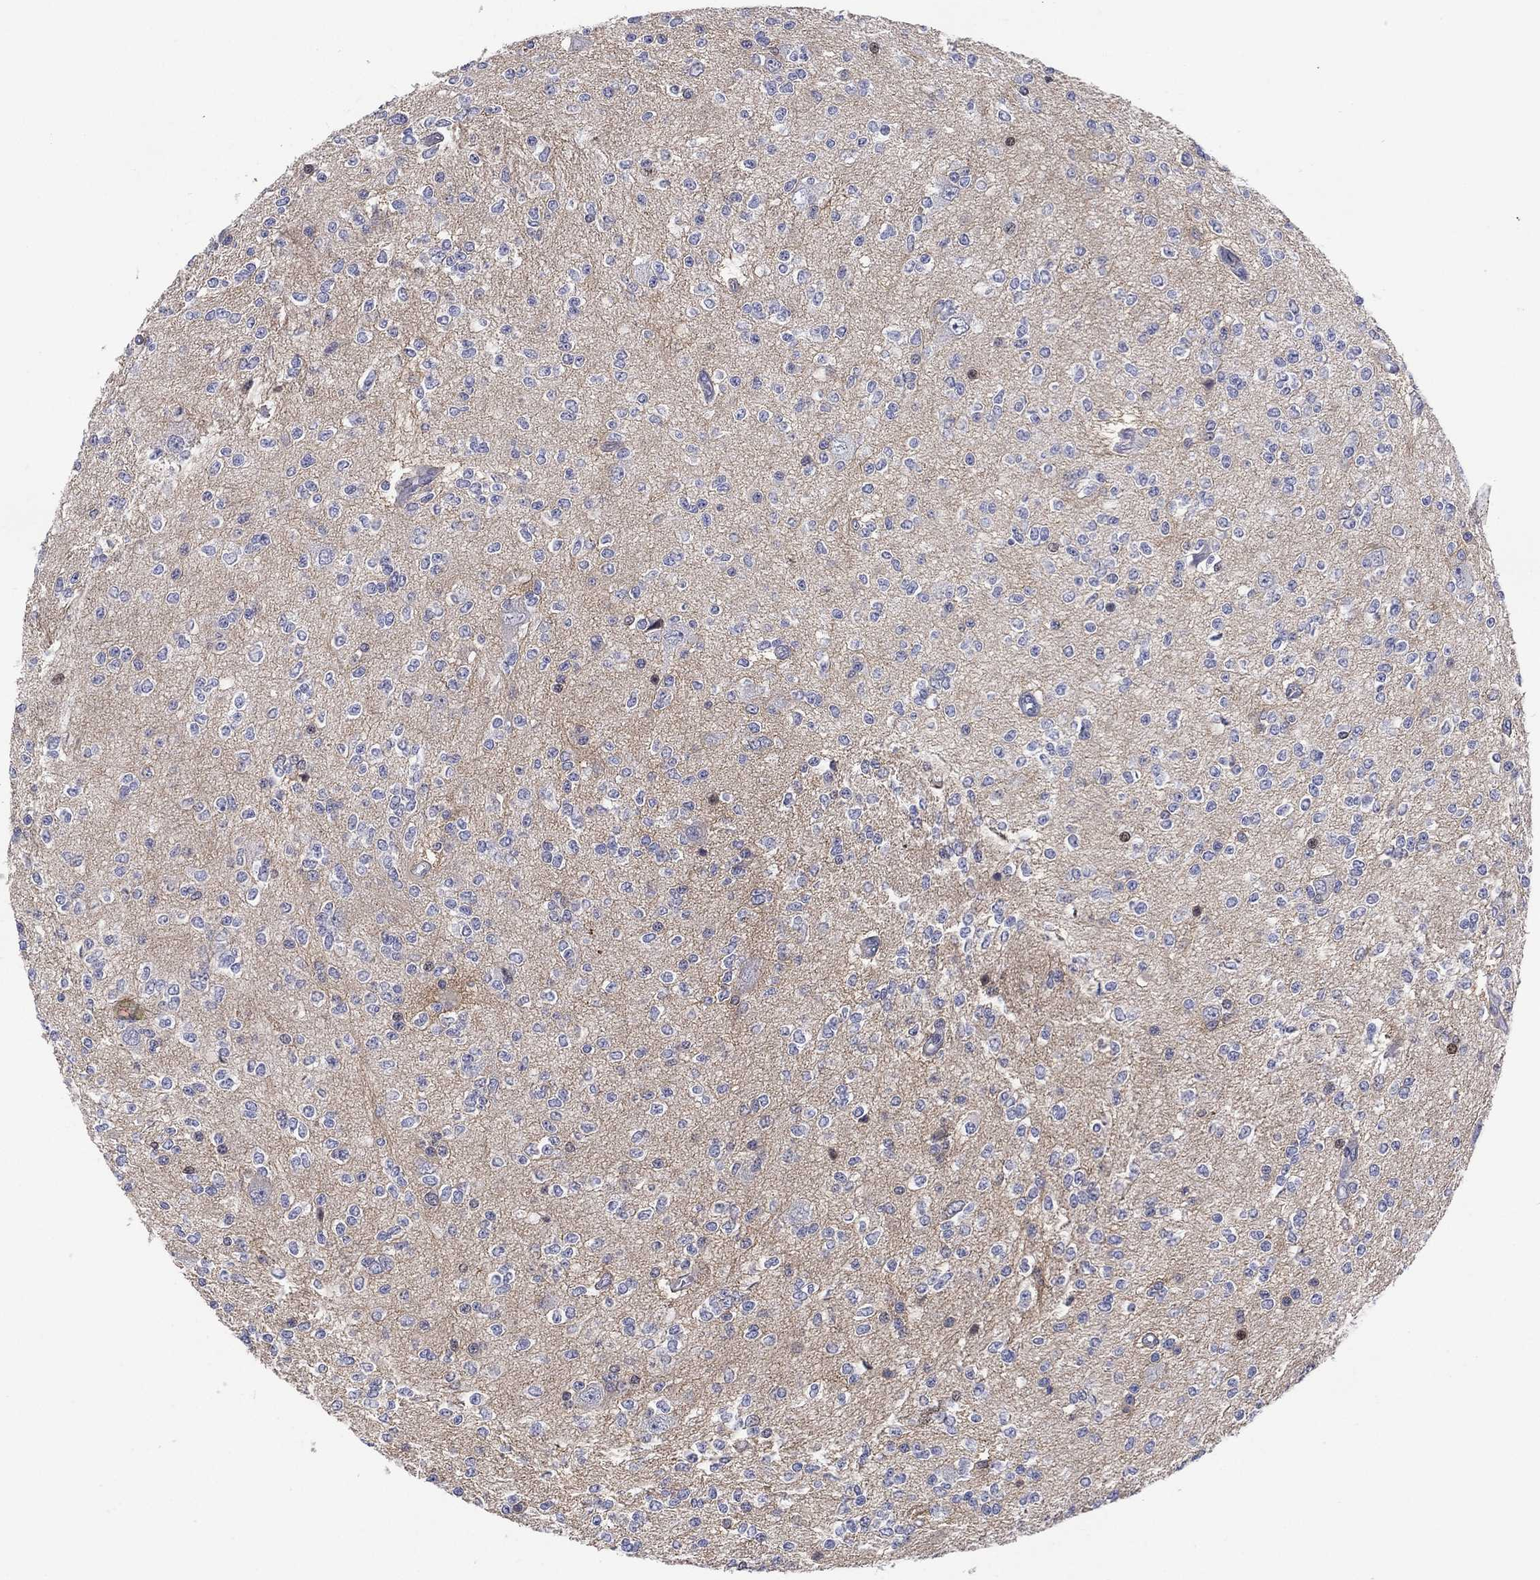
{"staining": {"intensity": "negative", "quantity": "none", "location": "none"}, "tissue": "glioma", "cell_type": "Tumor cells", "image_type": "cancer", "snomed": [{"axis": "morphology", "description": "Glioma, malignant, Low grade"}, {"axis": "topography", "description": "Brain"}], "caption": "A high-resolution image shows immunohistochemistry (IHC) staining of malignant low-grade glioma, which demonstrates no significant expression in tumor cells.", "gene": "SLC4A4", "patient": {"sex": "male", "age": 67}}